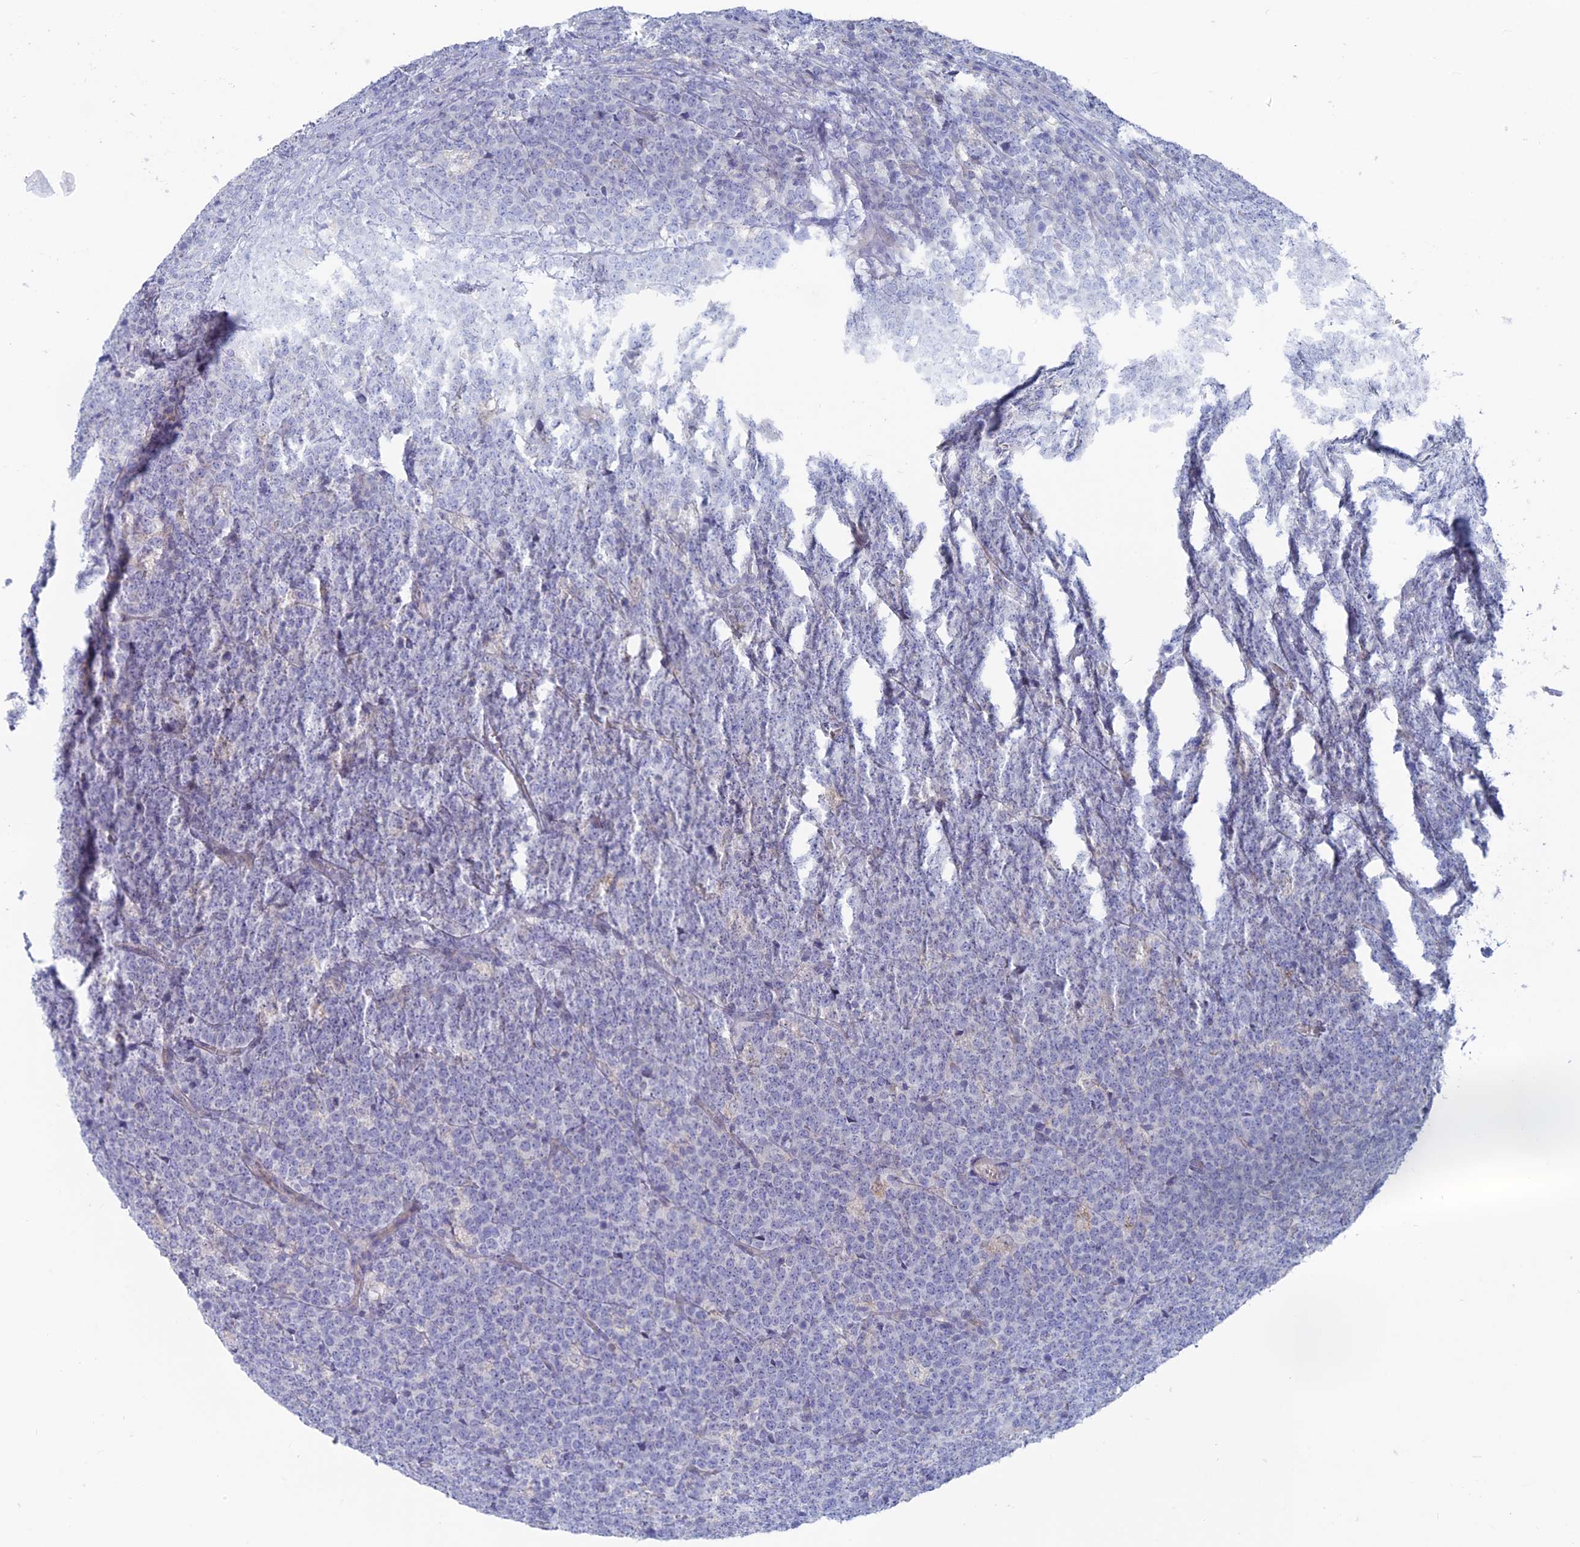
{"staining": {"intensity": "negative", "quantity": "none", "location": "none"}, "tissue": "lymphoma", "cell_type": "Tumor cells", "image_type": "cancer", "snomed": [{"axis": "morphology", "description": "Malignant lymphoma, non-Hodgkin's type, High grade"}, {"axis": "topography", "description": "Small intestine"}], "caption": "Tumor cells show no significant protein staining in malignant lymphoma, non-Hodgkin's type (high-grade). (DAB immunohistochemistry visualized using brightfield microscopy, high magnification).", "gene": "TBC1D30", "patient": {"sex": "male", "age": 8}}